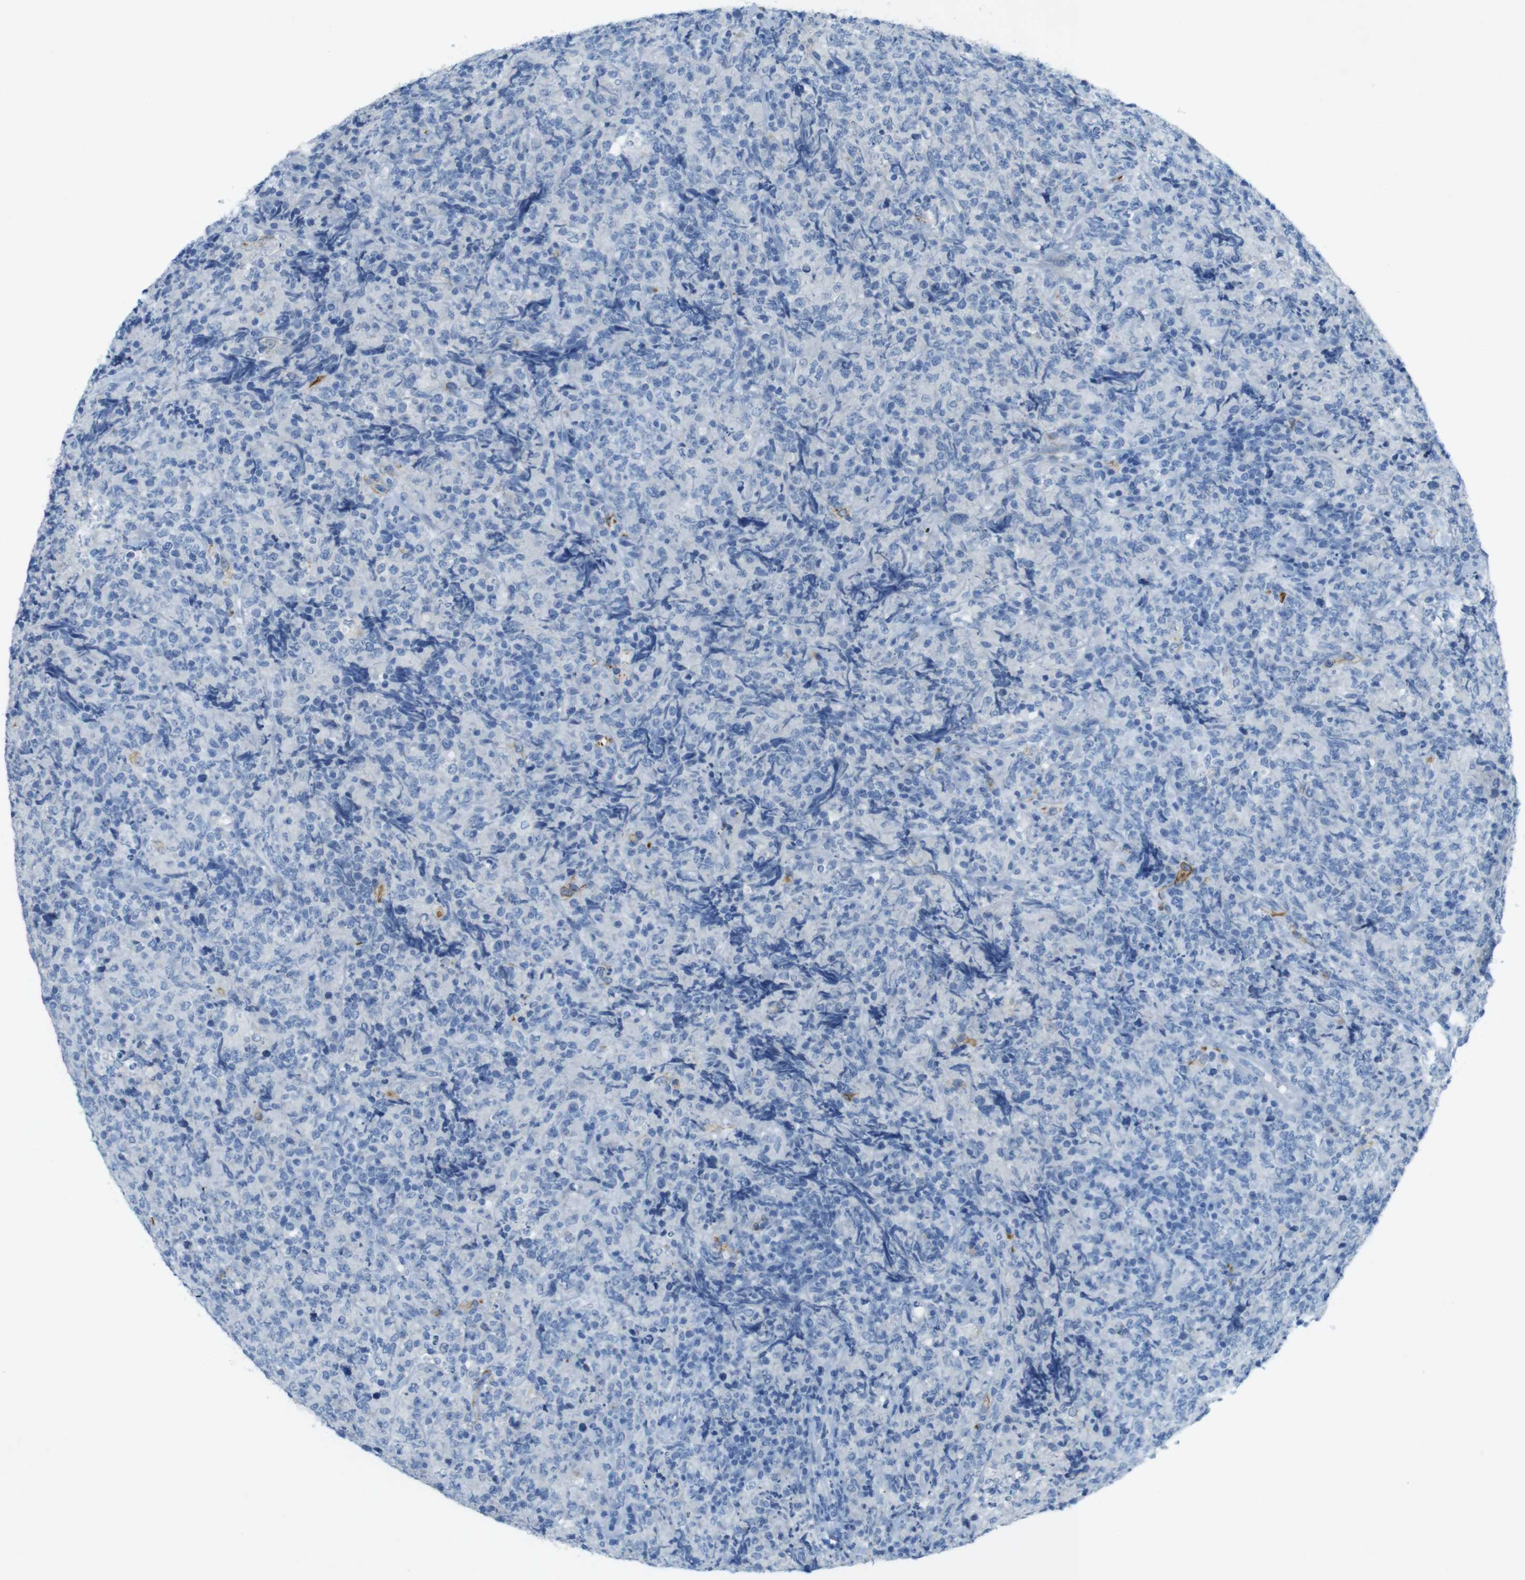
{"staining": {"intensity": "negative", "quantity": "none", "location": "none"}, "tissue": "lymphoma", "cell_type": "Tumor cells", "image_type": "cancer", "snomed": [{"axis": "morphology", "description": "Malignant lymphoma, non-Hodgkin's type, High grade"}, {"axis": "topography", "description": "Tonsil"}], "caption": "Protein analysis of lymphoma reveals no significant positivity in tumor cells.", "gene": "CD320", "patient": {"sex": "female", "age": 36}}